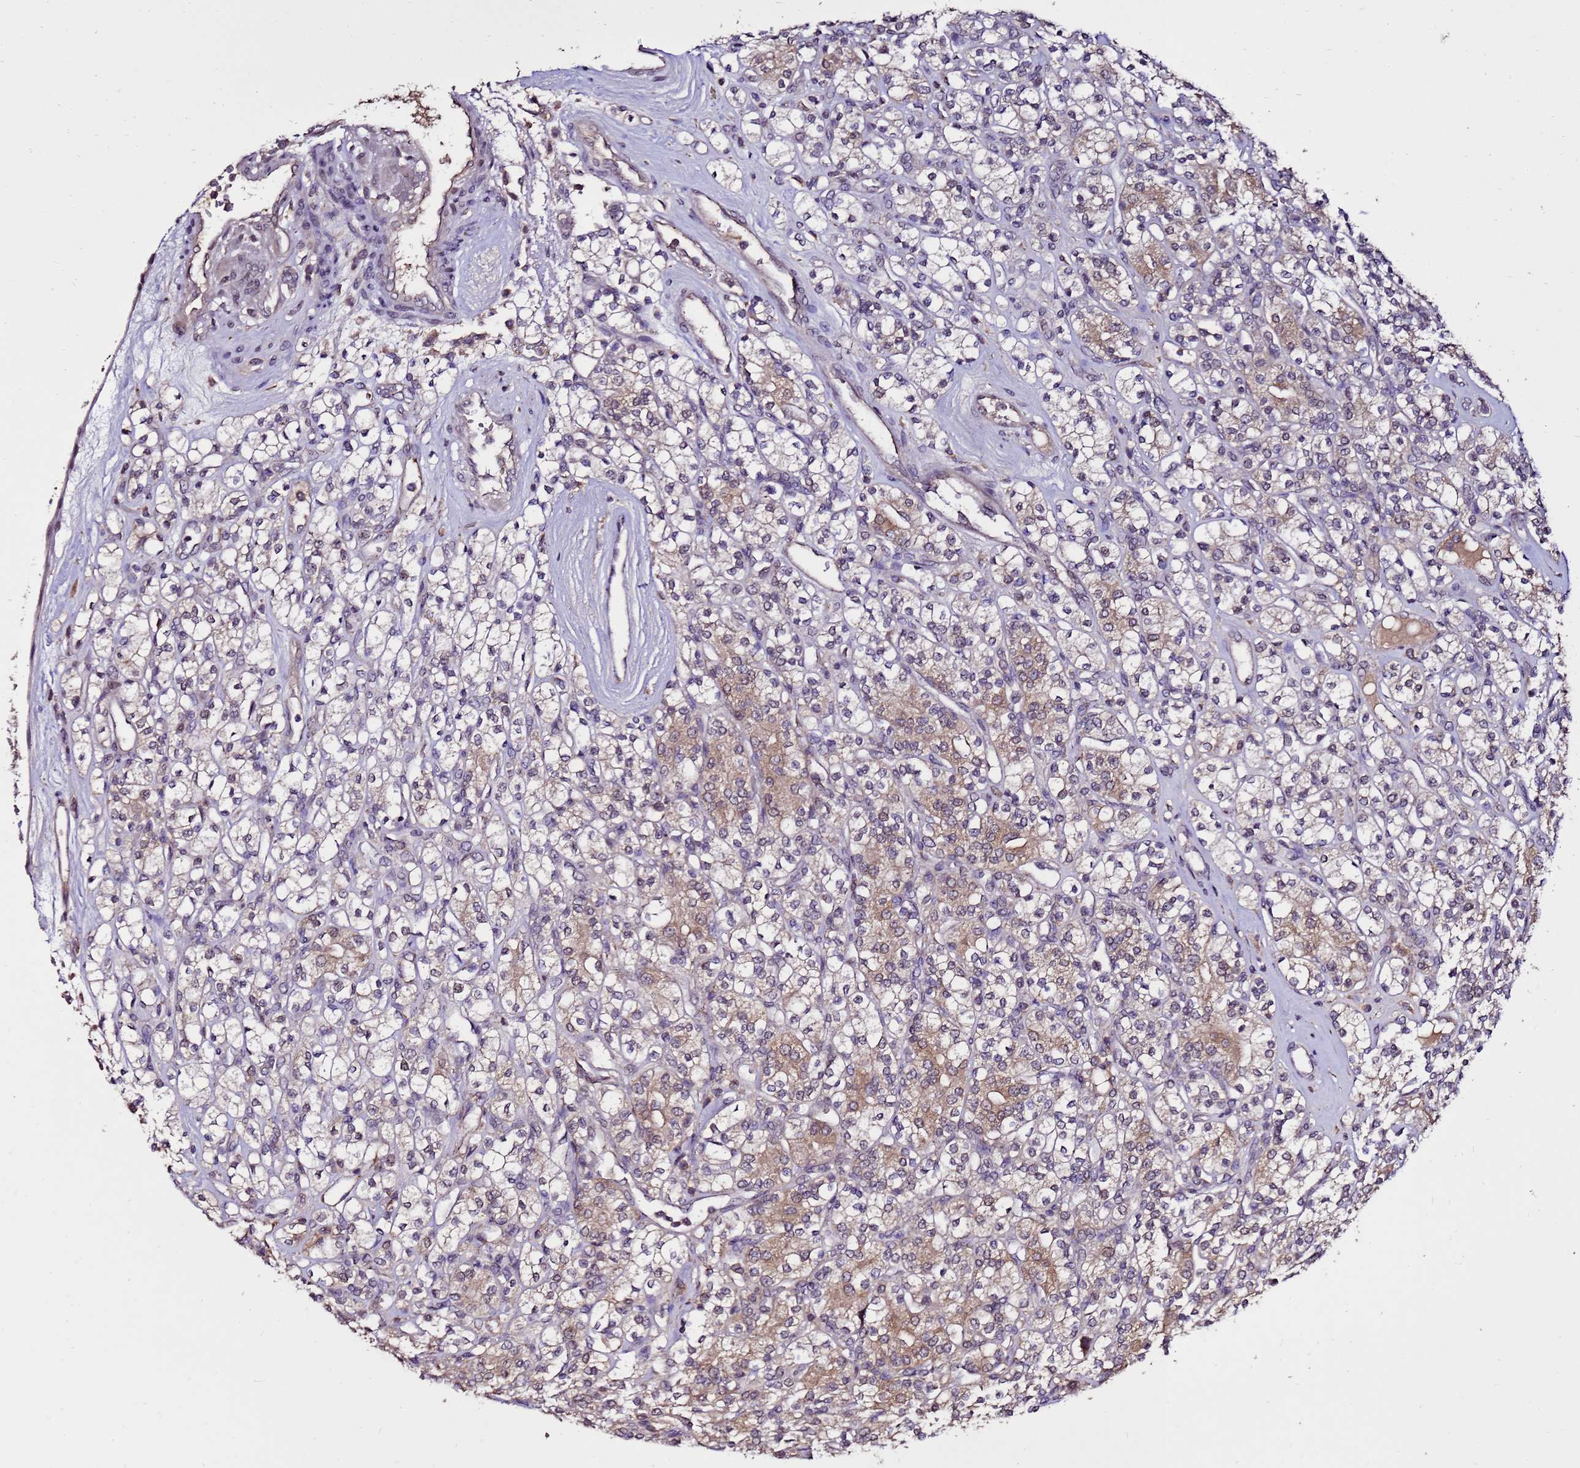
{"staining": {"intensity": "moderate", "quantity": "25%-75%", "location": "cytoplasmic/membranous"}, "tissue": "renal cancer", "cell_type": "Tumor cells", "image_type": "cancer", "snomed": [{"axis": "morphology", "description": "Adenocarcinoma, NOS"}, {"axis": "topography", "description": "Kidney"}], "caption": "This micrograph demonstrates adenocarcinoma (renal) stained with immunohistochemistry (IHC) to label a protein in brown. The cytoplasmic/membranous of tumor cells show moderate positivity for the protein. Nuclei are counter-stained blue.", "gene": "ZNF329", "patient": {"sex": "male", "age": 77}}